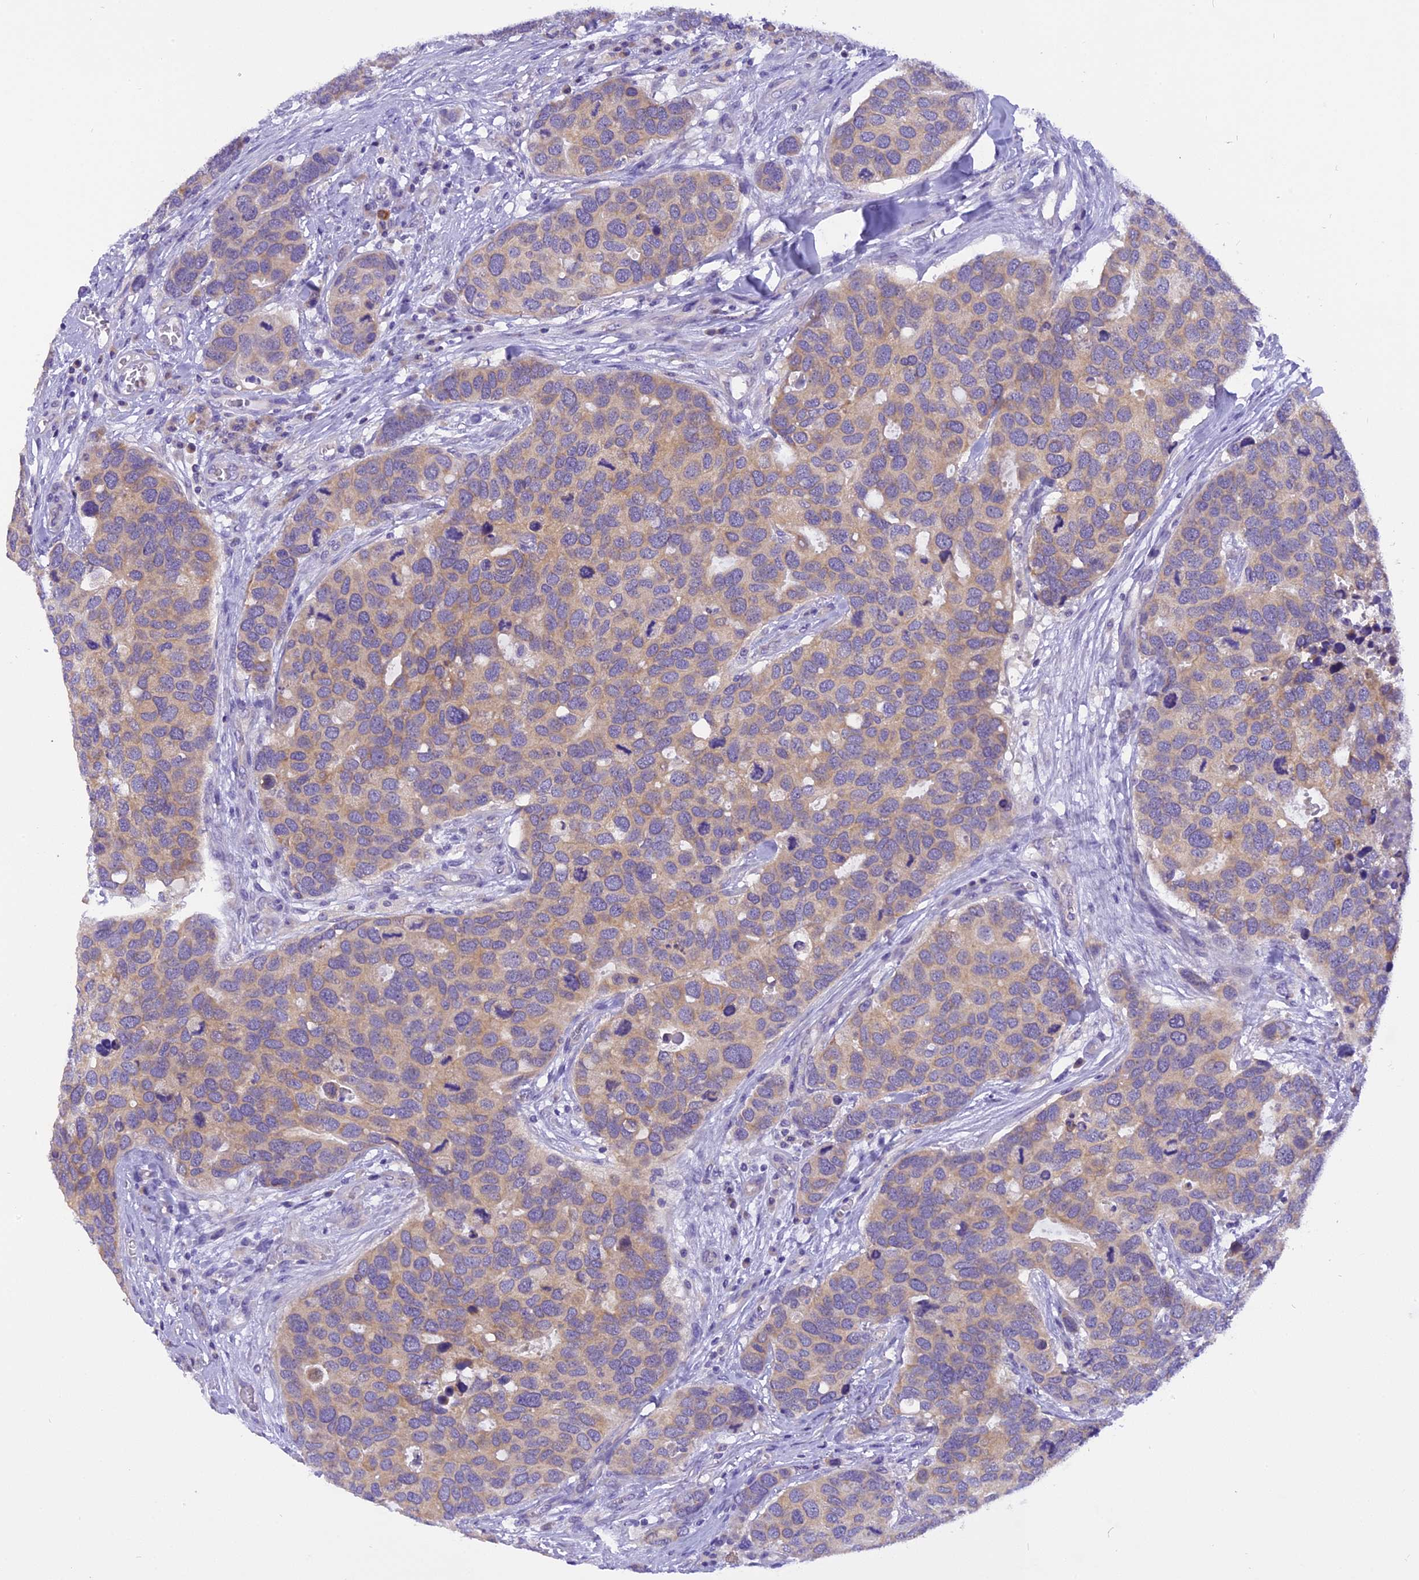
{"staining": {"intensity": "weak", "quantity": "25%-75%", "location": "cytoplasmic/membranous"}, "tissue": "breast cancer", "cell_type": "Tumor cells", "image_type": "cancer", "snomed": [{"axis": "morphology", "description": "Duct carcinoma"}, {"axis": "topography", "description": "Breast"}], "caption": "An immunohistochemistry image of neoplastic tissue is shown. Protein staining in brown highlights weak cytoplasmic/membranous positivity in breast cancer (intraductal carcinoma) within tumor cells. Using DAB (brown) and hematoxylin (blue) stains, captured at high magnification using brightfield microscopy.", "gene": "TRIM3", "patient": {"sex": "female", "age": 83}}